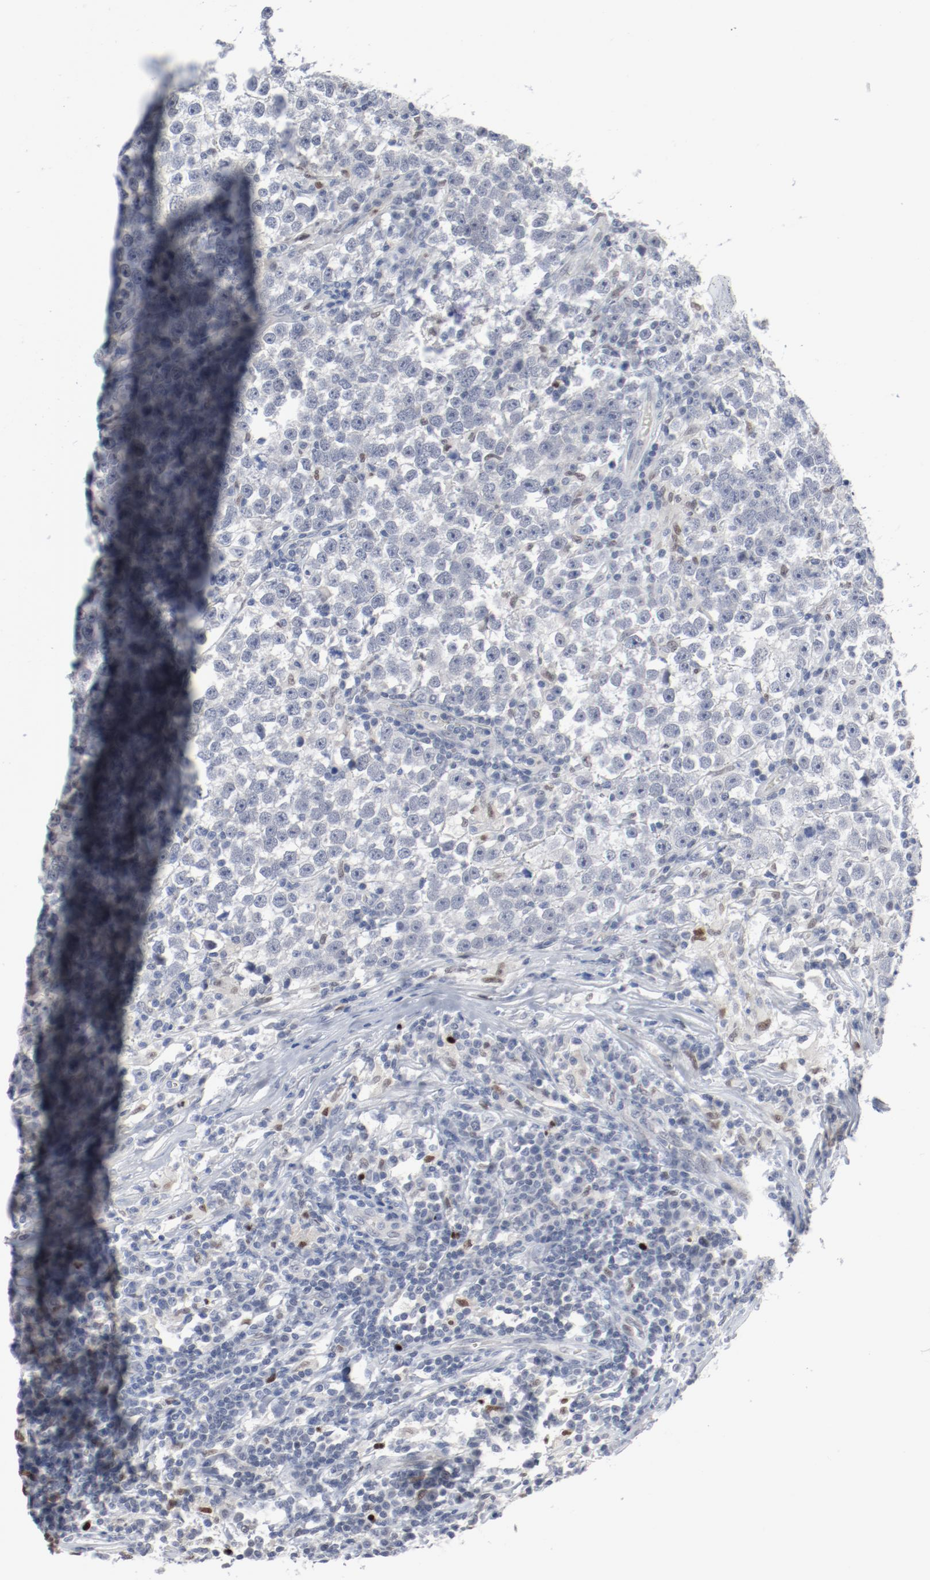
{"staining": {"intensity": "negative", "quantity": "none", "location": "none"}, "tissue": "testis cancer", "cell_type": "Tumor cells", "image_type": "cancer", "snomed": [{"axis": "morphology", "description": "Seminoma, NOS"}, {"axis": "topography", "description": "Testis"}], "caption": "Tumor cells are negative for protein expression in human seminoma (testis).", "gene": "FOXN2", "patient": {"sex": "male", "age": 43}}